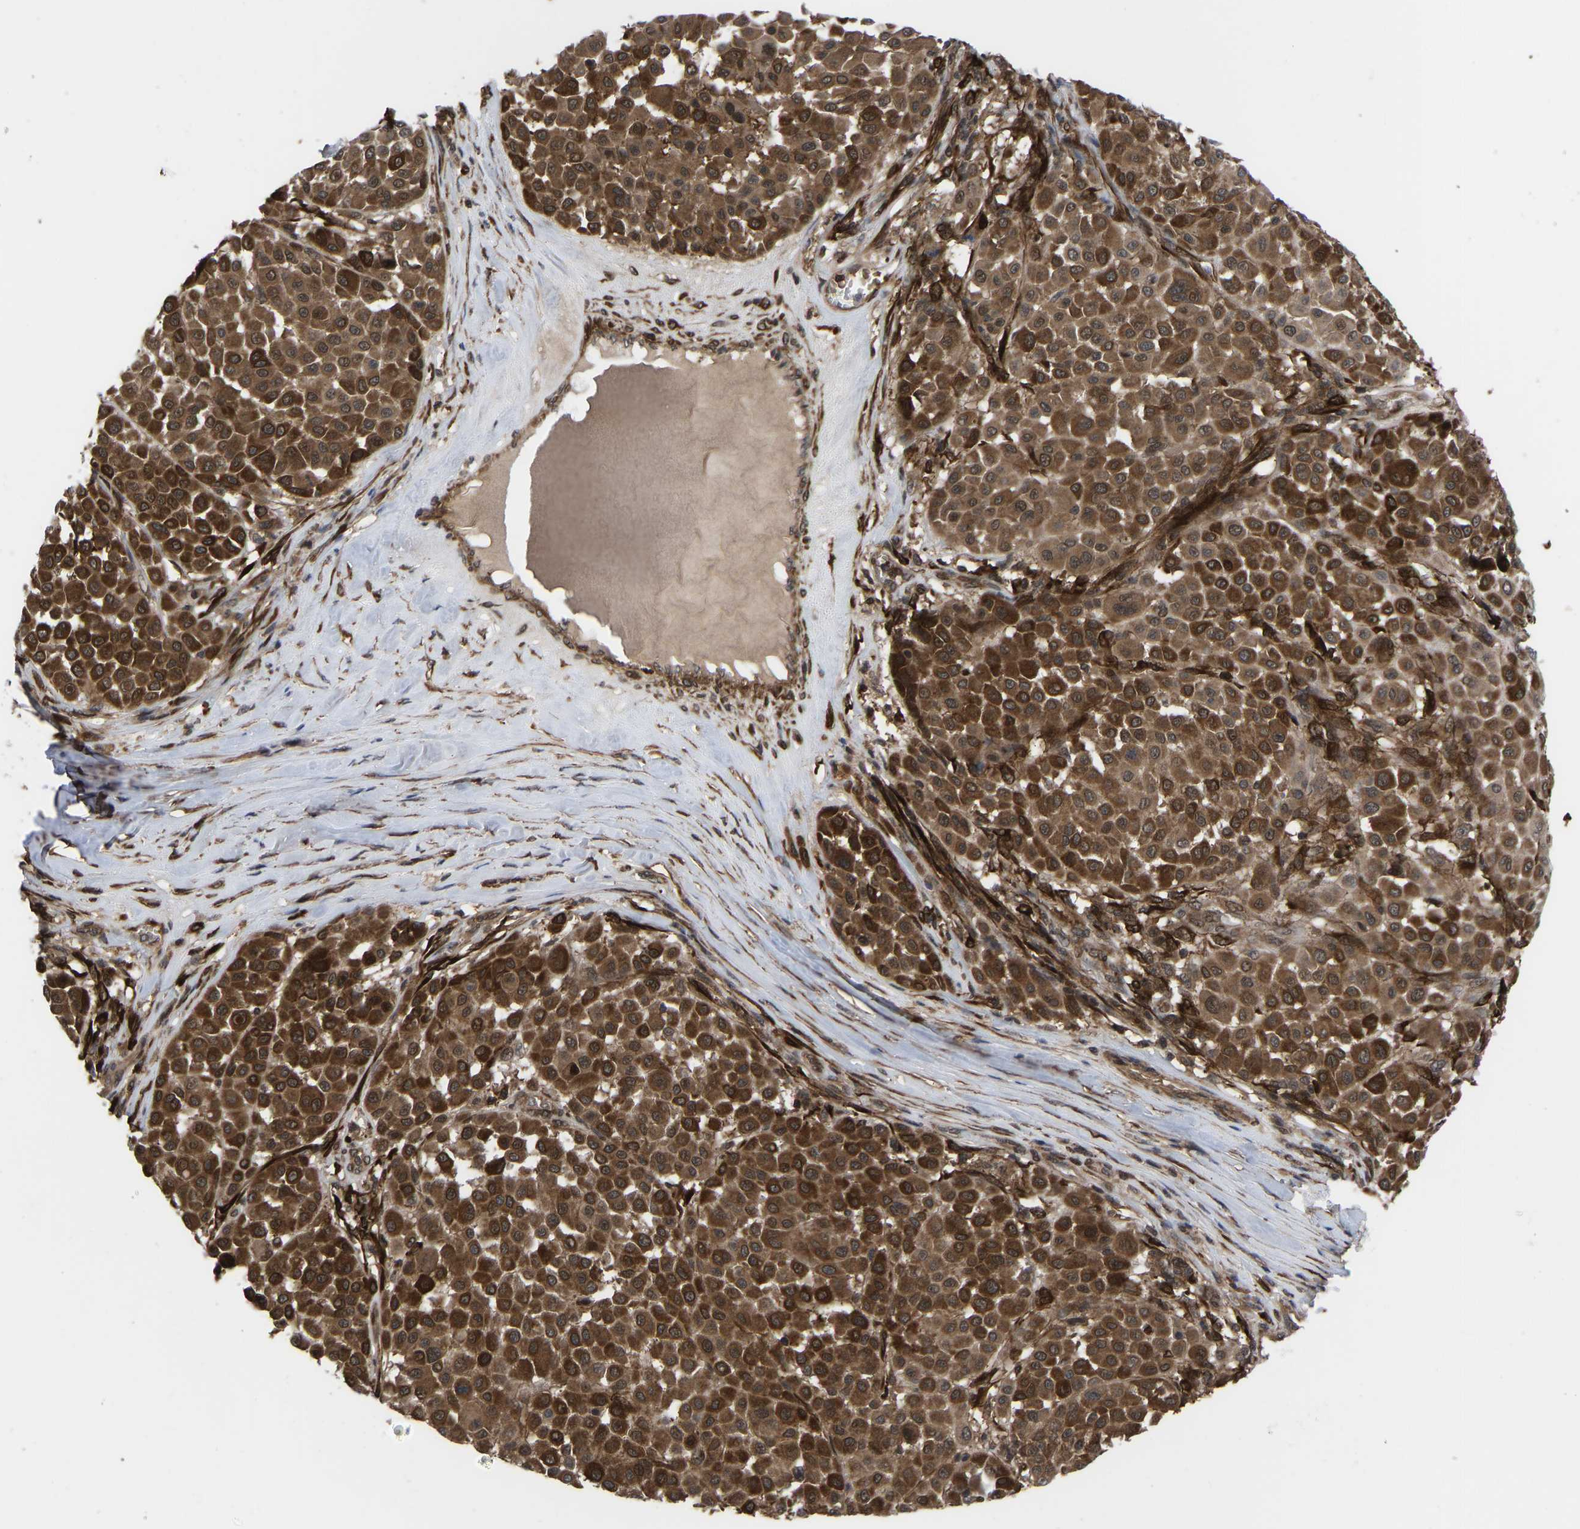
{"staining": {"intensity": "strong", "quantity": ">75%", "location": "cytoplasmic/membranous"}, "tissue": "melanoma", "cell_type": "Tumor cells", "image_type": "cancer", "snomed": [{"axis": "morphology", "description": "Malignant melanoma, Metastatic site"}, {"axis": "topography", "description": "Soft tissue"}], "caption": "There is high levels of strong cytoplasmic/membranous staining in tumor cells of malignant melanoma (metastatic site), as demonstrated by immunohistochemical staining (brown color).", "gene": "CYP7B1", "patient": {"sex": "male", "age": 41}}